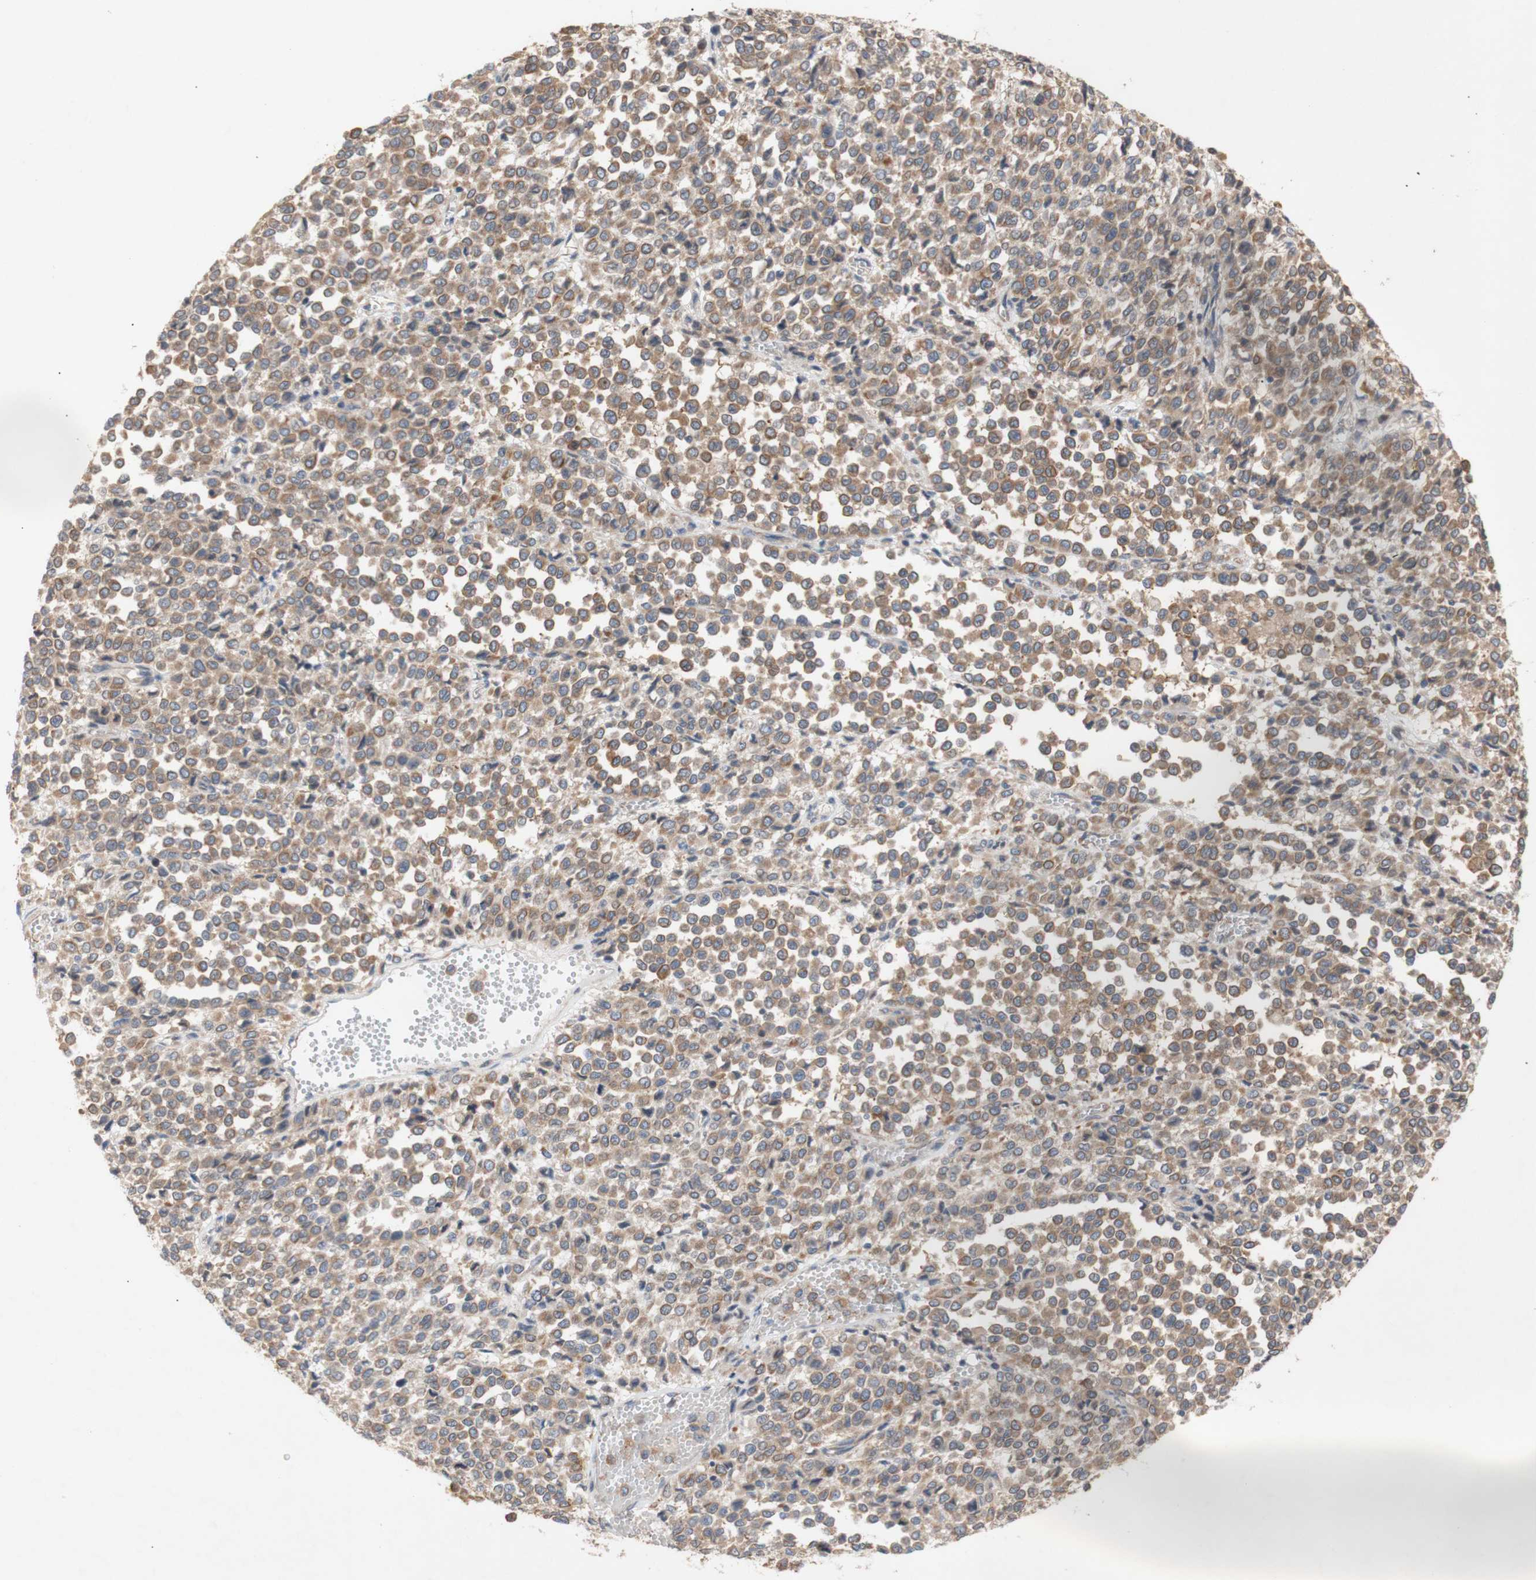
{"staining": {"intensity": "moderate", "quantity": ">75%", "location": "cytoplasmic/membranous"}, "tissue": "melanoma", "cell_type": "Tumor cells", "image_type": "cancer", "snomed": [{"axis": "morphology", "description": "Malignant melanoma, Metastatic site"}, {"axis": "topography", "description": "Pancreas"}], "caption": "The photomicrograph reveals a brown stain indicating the presence of a protein in the cytoplasmic/membranous of tumor cells in melanoma.", "gene": "IKBKG", "patient": {"sex": "female", "age": 30}}